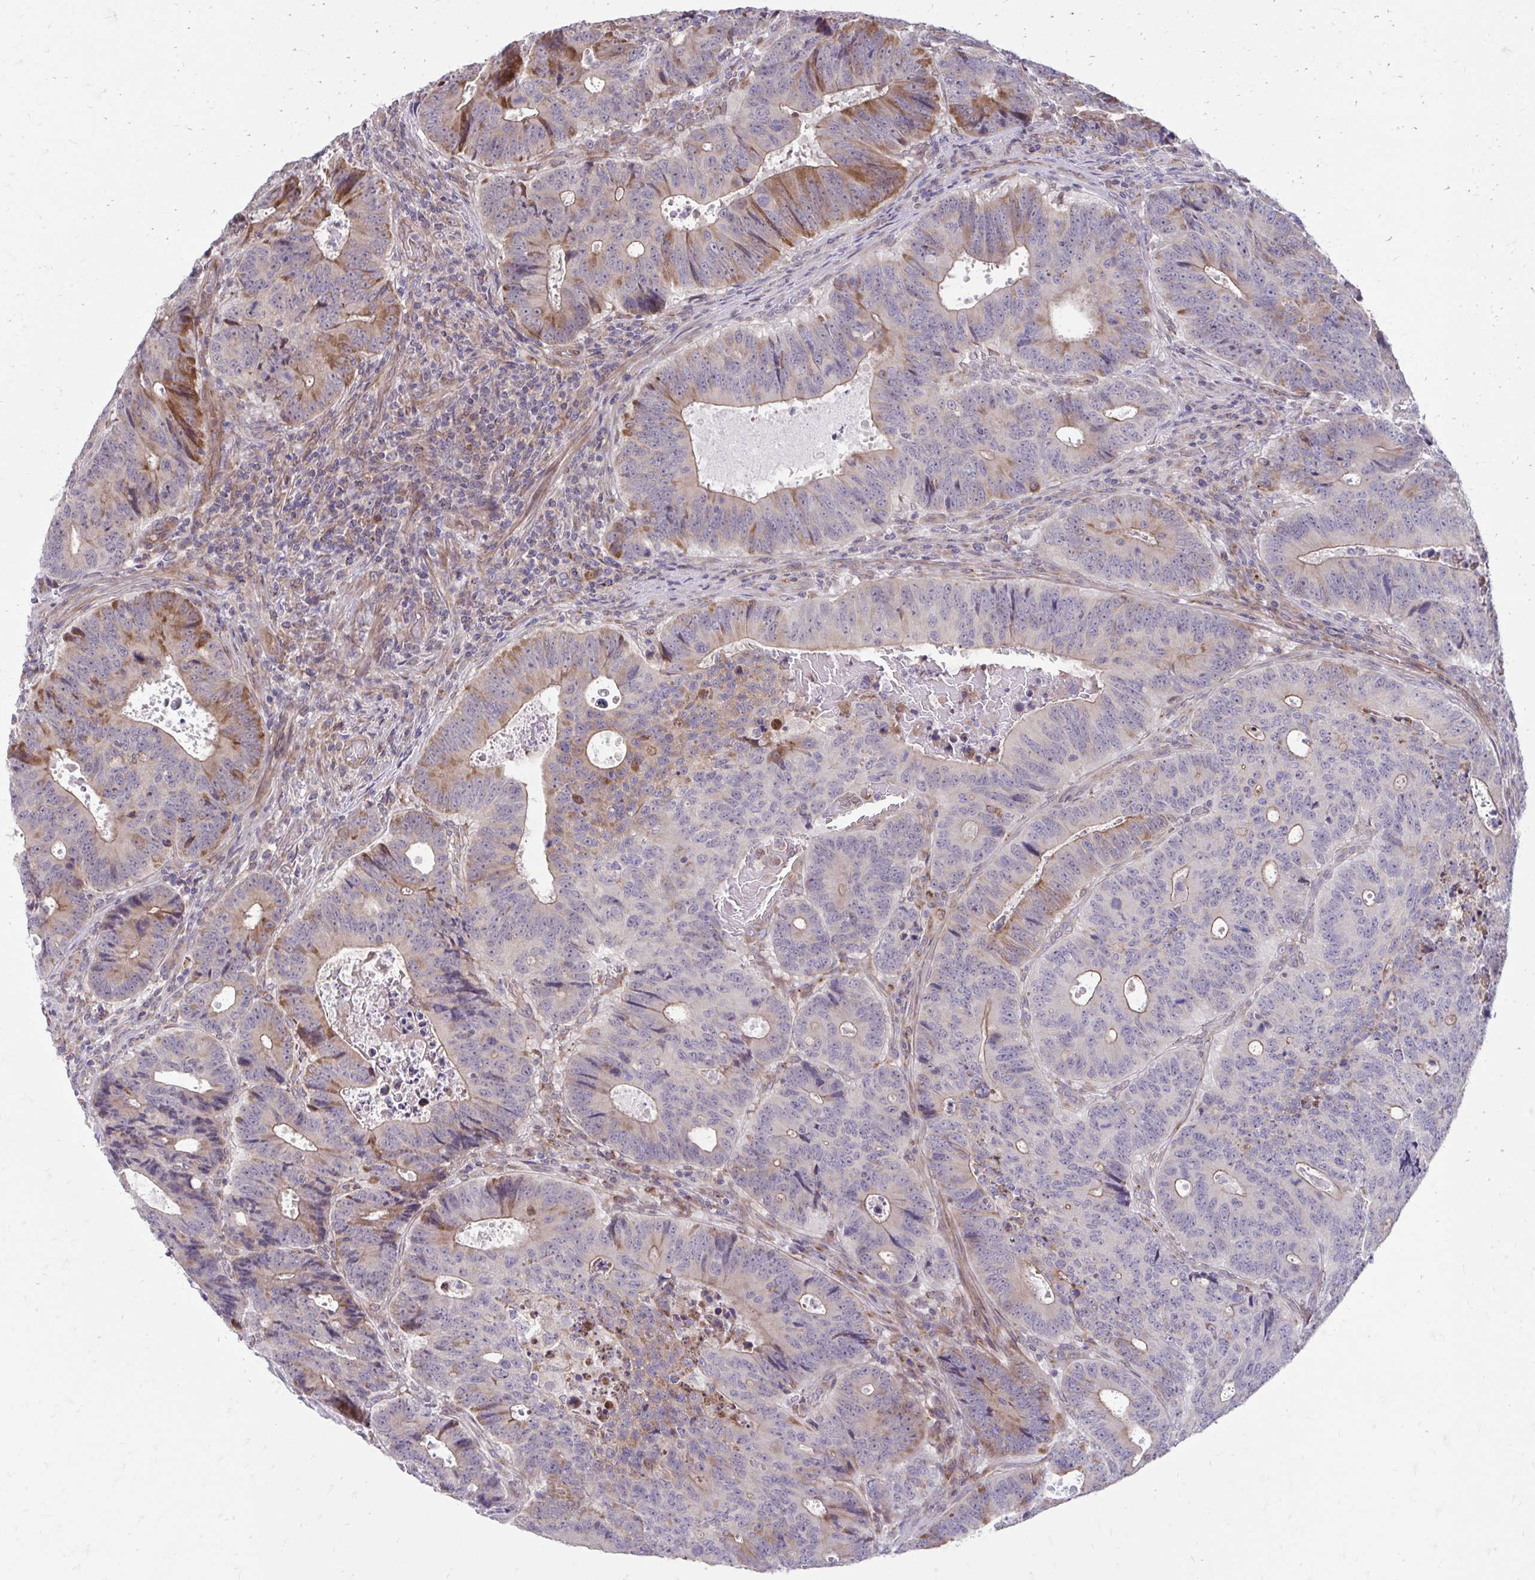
{"staining": {"intensity": "moderate", "quantity": "<25%", "location": "cytoplasmic/membranous"}, "tissue": "colorectal cancer", "cell_type": "Tumor cells", "image_type": "cancer", "snomed": [{"axis": "morphology", "description": "Adenocarcinoma, NOS"}, {"axis": "topography", "description": "Colon"}], "caption": "DAB immunohistochemical staining of colorectal cancer reveals moderate cytoplasmic/membranous protein expression in approximately <25% of tumor cells.", "gene": "ITPR2", "patient": {"sex": "male", "age": 62}}